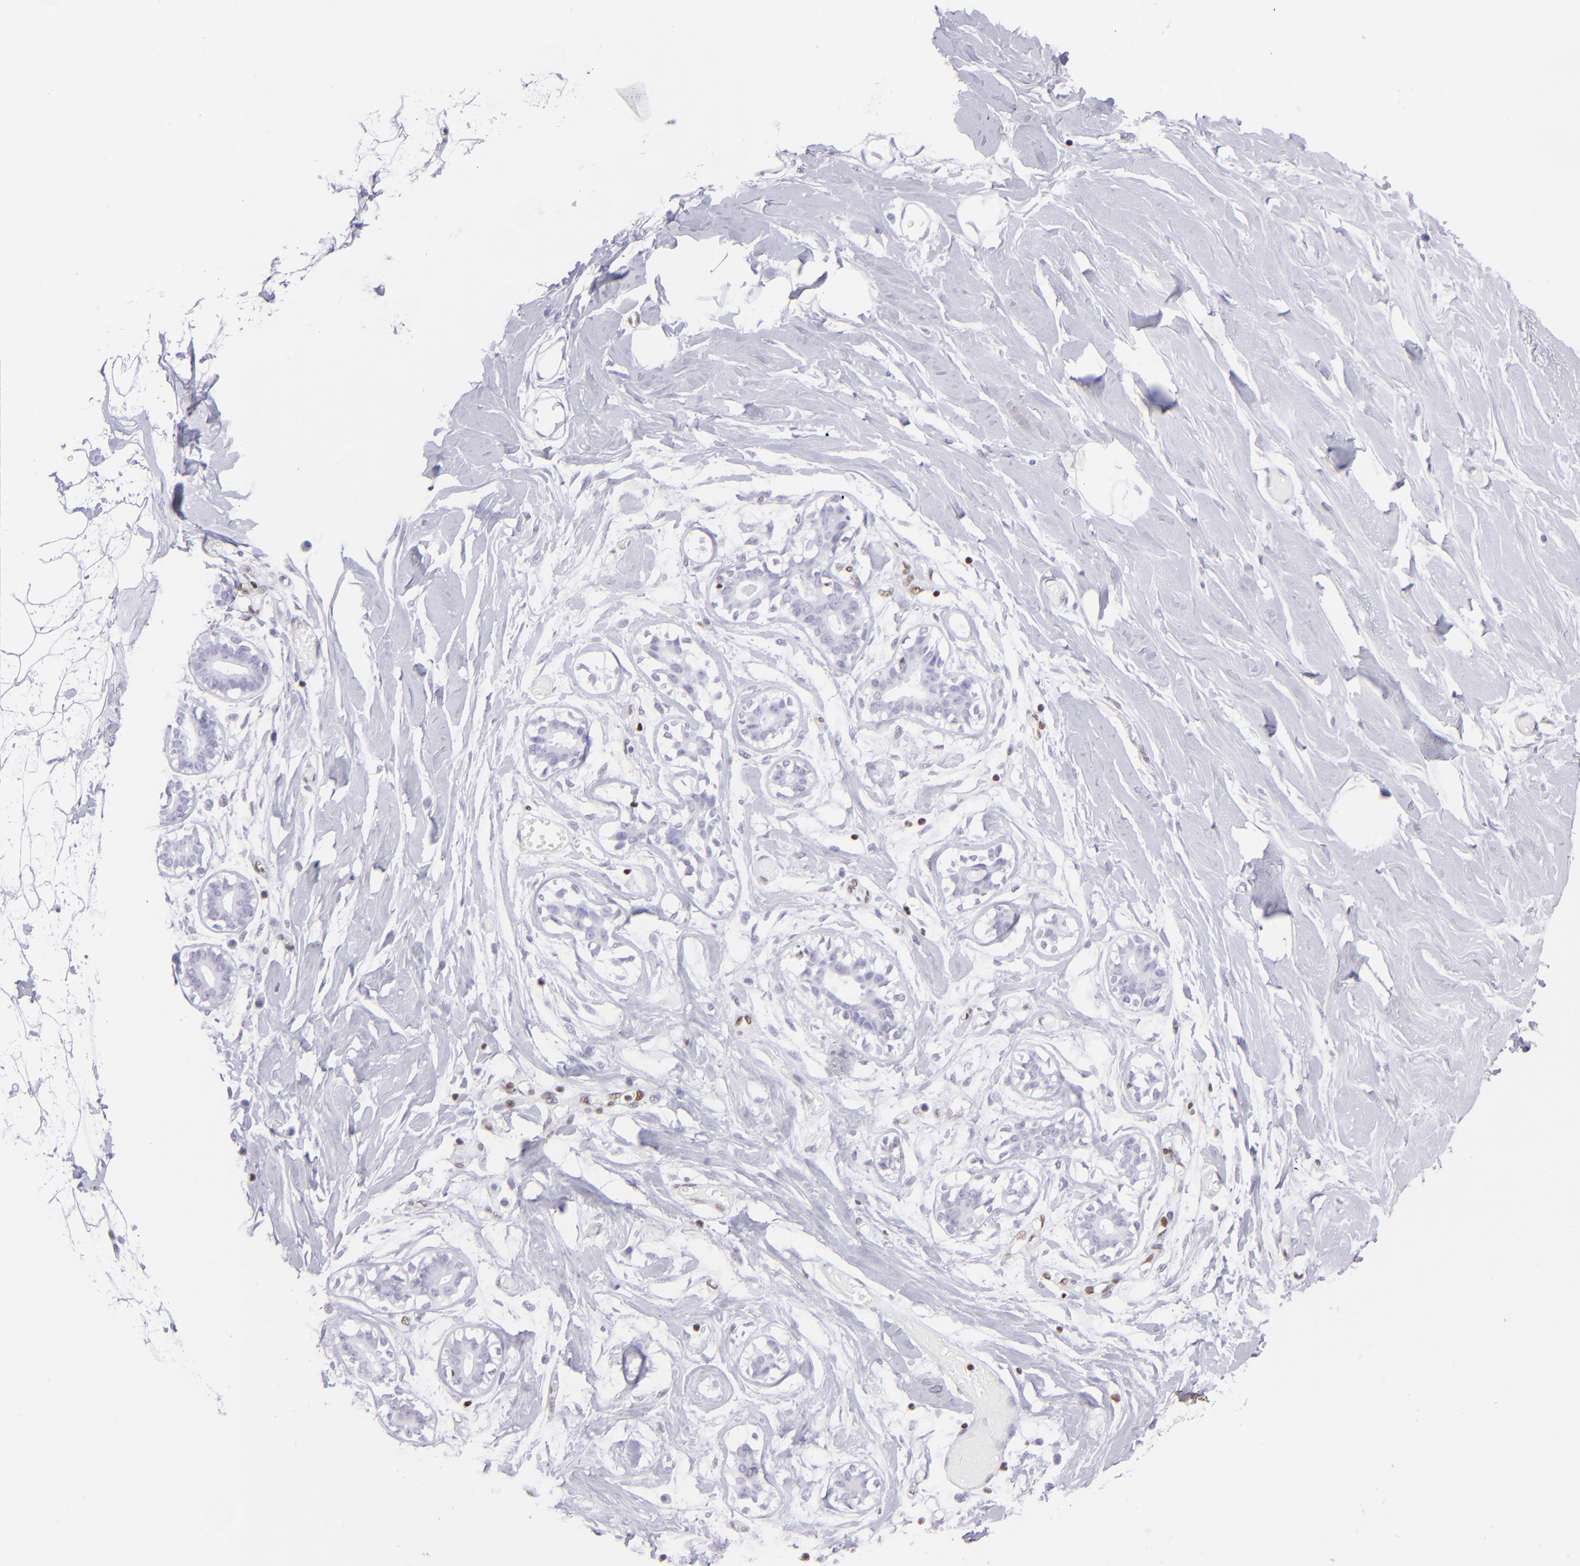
{"staining": {"intensity": "negative", "quantity": "none", "location": "none"}, "tissue": "breast", "cell_type": "Adipocytes", "image_type": "normal", "snomed": [{"axis": "morphology", "description": "Normal tissue, NOS"}, {"axis": "morphology", "description": "Fibrosis, NOS"}, {"axis": "topography", "description": "Breast"}], "caption": "IHC histopathology image of benign breast stained for a protein (brown), which demonstrates no staining in adipocytes. (IHC, brightfield microscopy, high magnification).", "gene": "ETS1", "patient": {"sex": "female", "age": 39}}